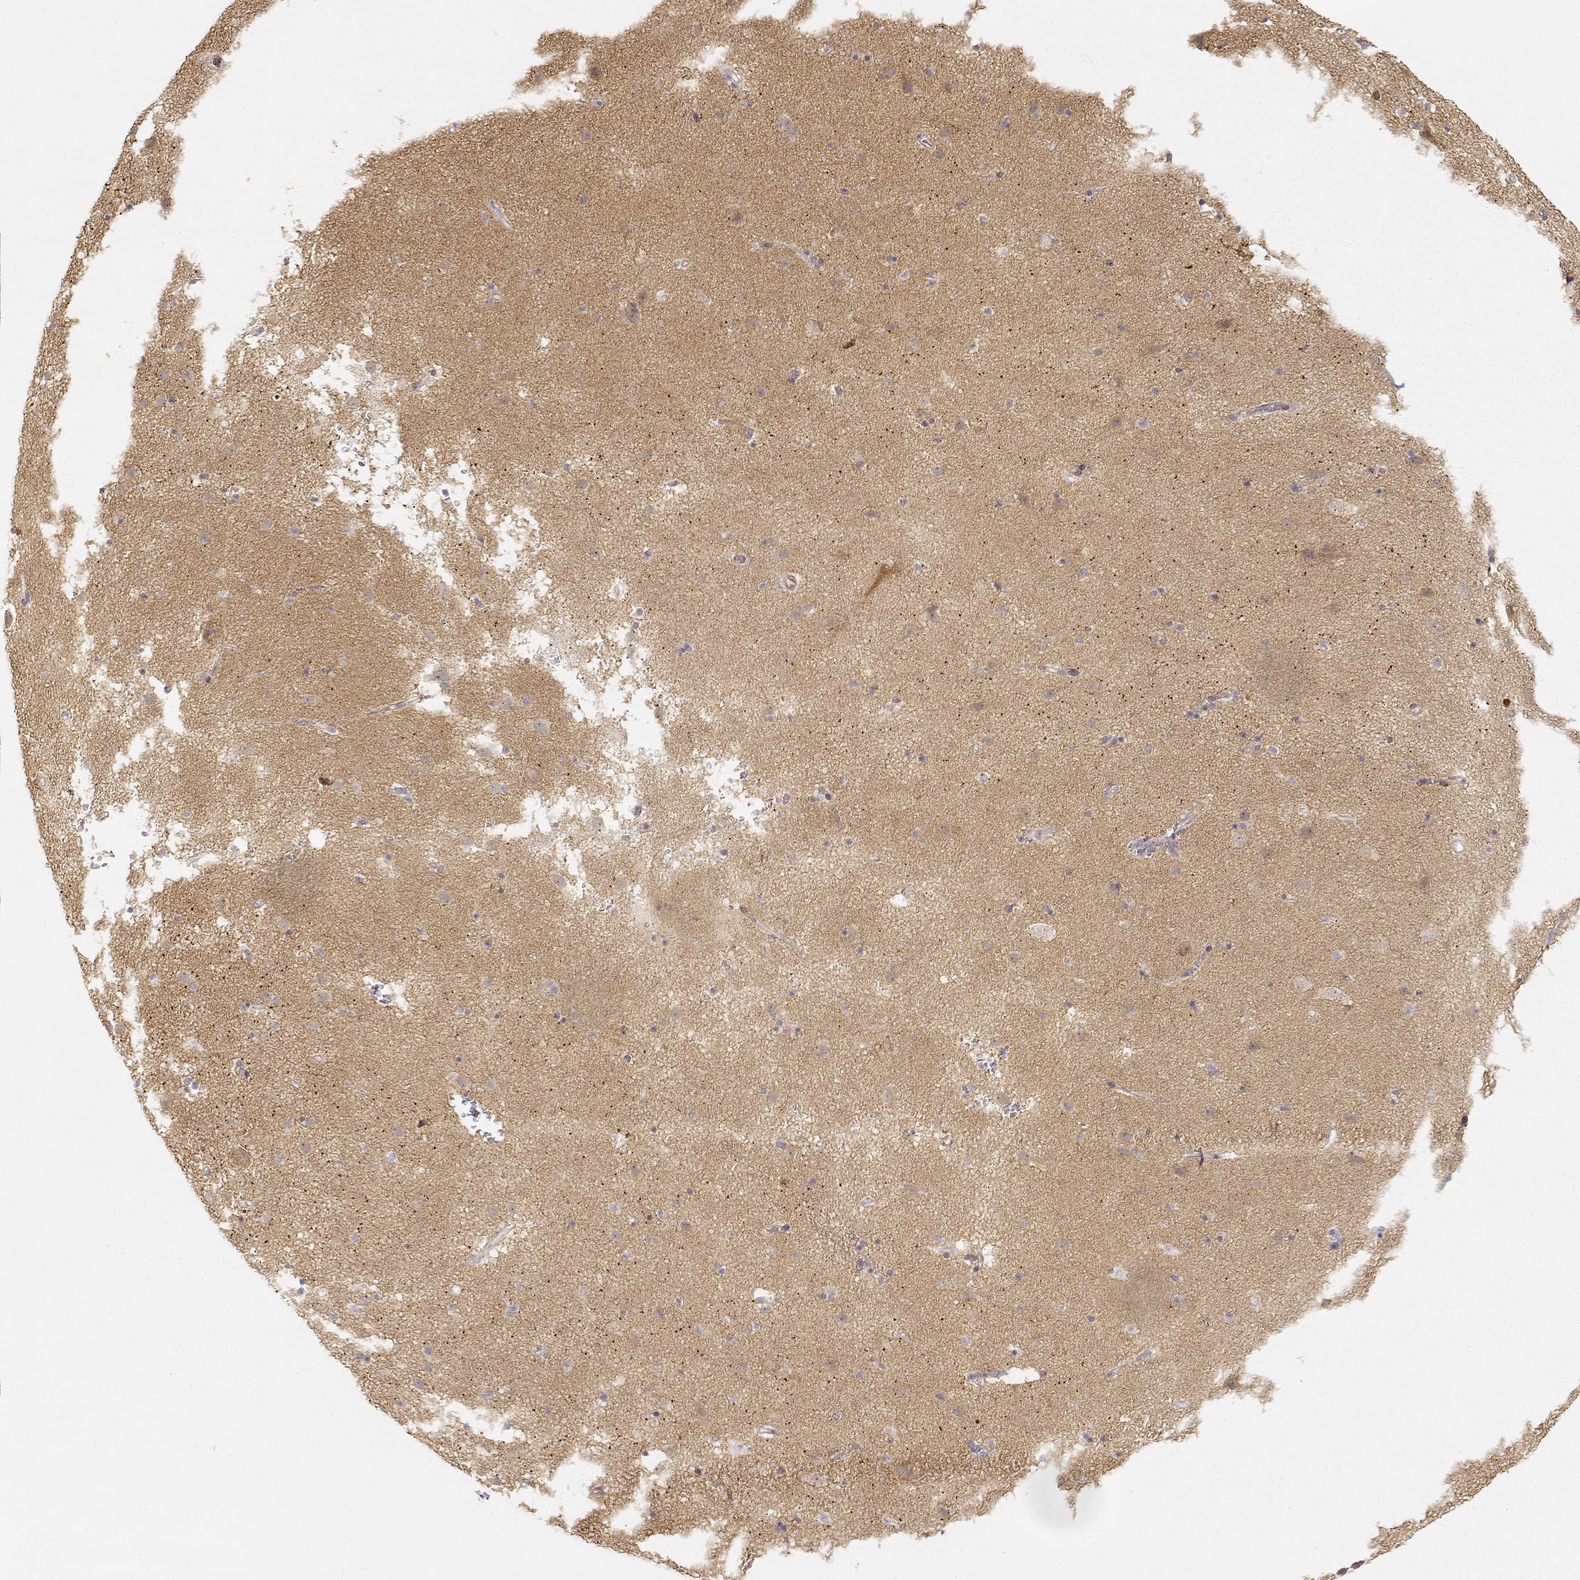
{"staining": {"intensity": "weak", "quantity": "<25%", "location": "cytoplasmic/membranous"}, "tissue": "caudate", "cell_type": "Glial cells", "image_type": "normal", "snomed": [{"axis": "morphology", "description": "Normal tissue, NOS"}, {"axis": "topography", "description": "Lateral ventricle wall"}], "caption": "IHC photomicrograph of normal human caudate stained for a protein (brown), which exhibits no positivity in glial cells. (DAB immunohistochemistry, high magnification).", "gene": "EAF2", "patient": {"sex": "female", "age": 71}}